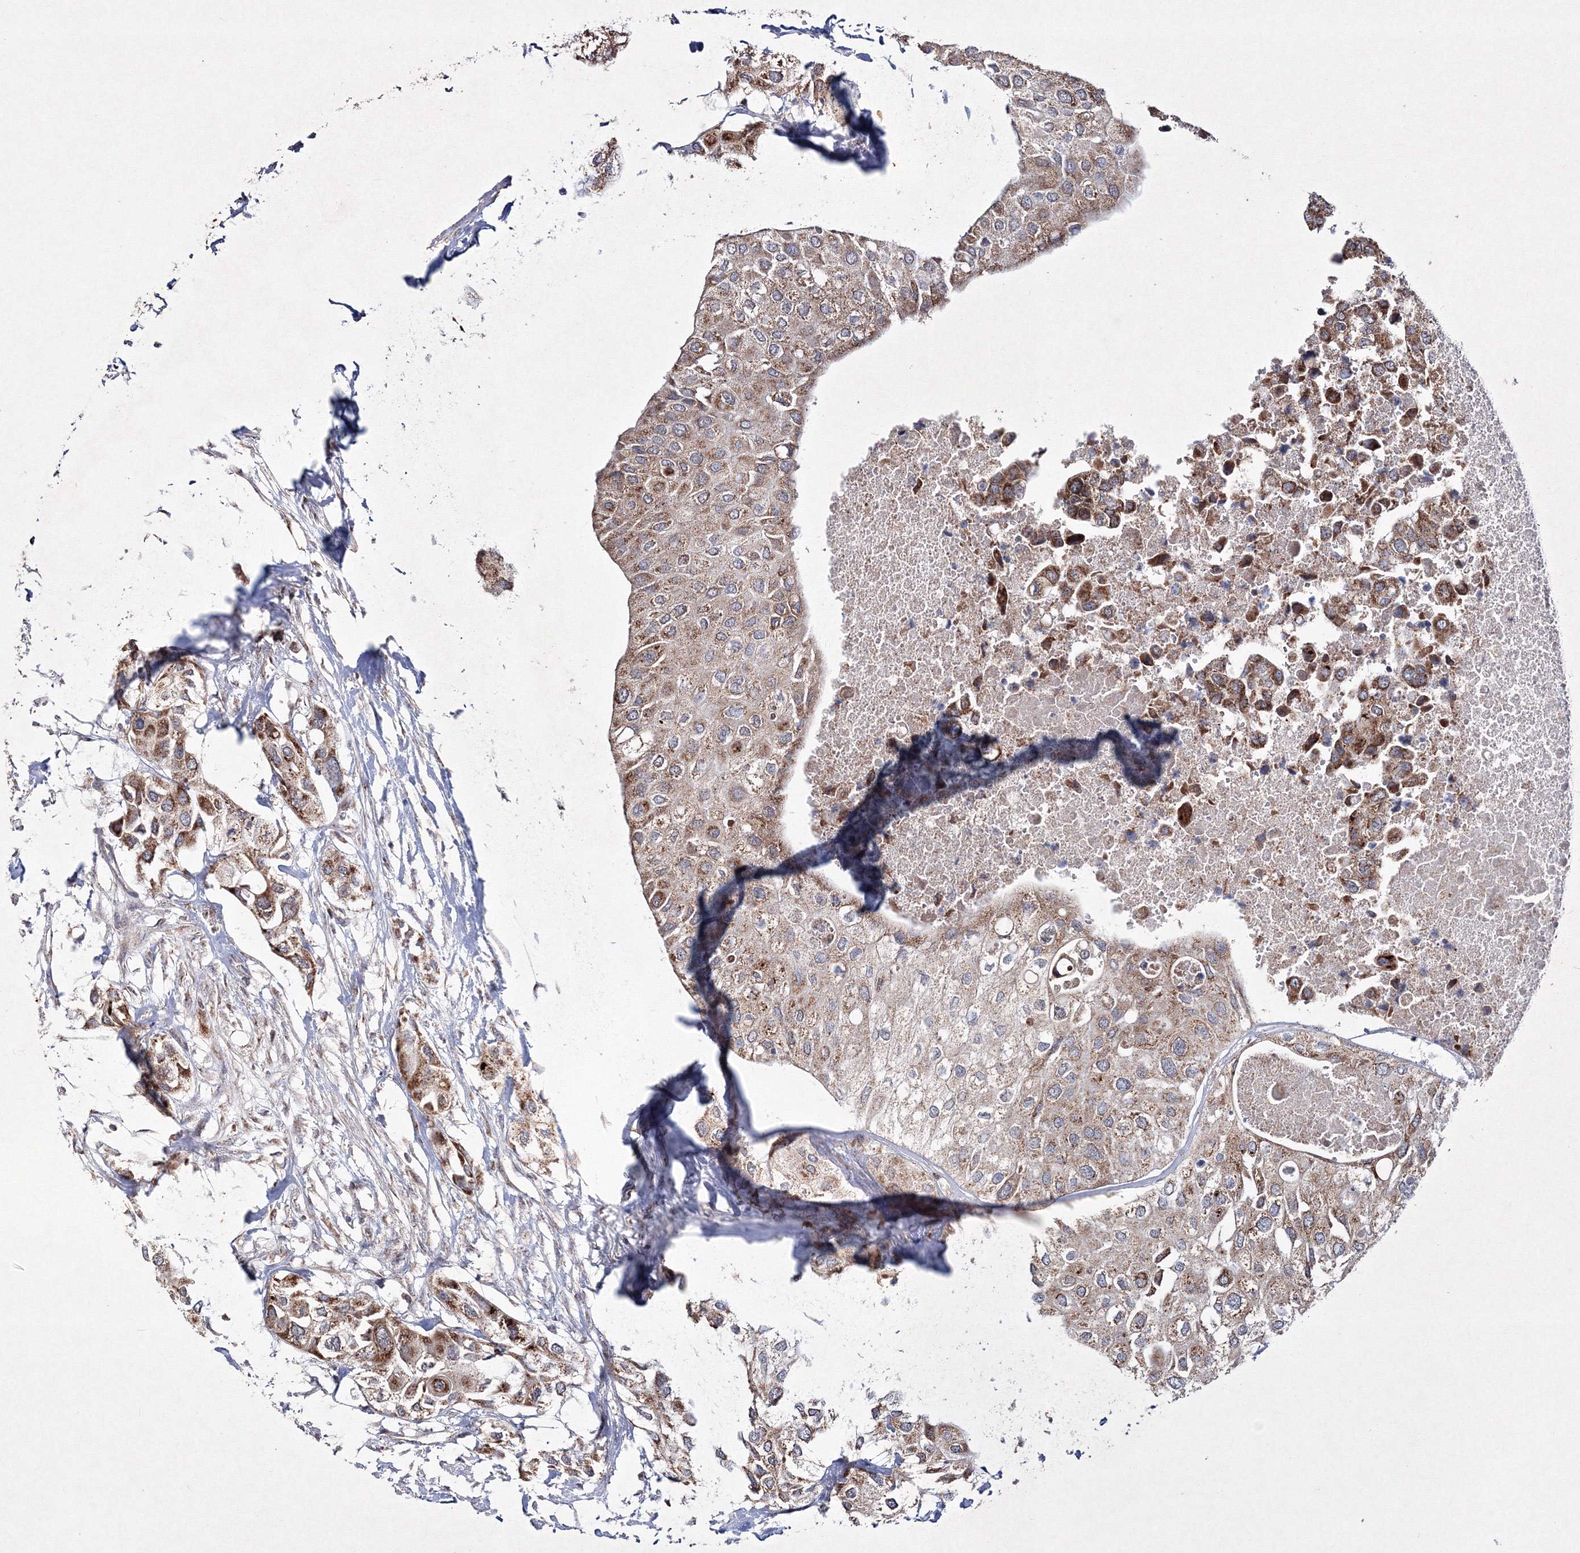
{"staining": {"intensity": "moderate", "quantity": ">75%", "location": "cytoplasmic/membranous"}, "tissue": "urothelial cancer", "cell_type": "Tumor cells", "image_type": "cancer", "snomed": [{"axis": "morphology", "description": "Urothelial carcinoma, High grade"}, {"axis": "topography", "description": "Urinary bladder"}], "caption": "Moderate cytoplasmic/membranous protein positivity is appreciated in approximately >75% of tumor cells in urothelial cancer.", "gene": "PEX13", "patient": {"sex": "male", "age": 64}}